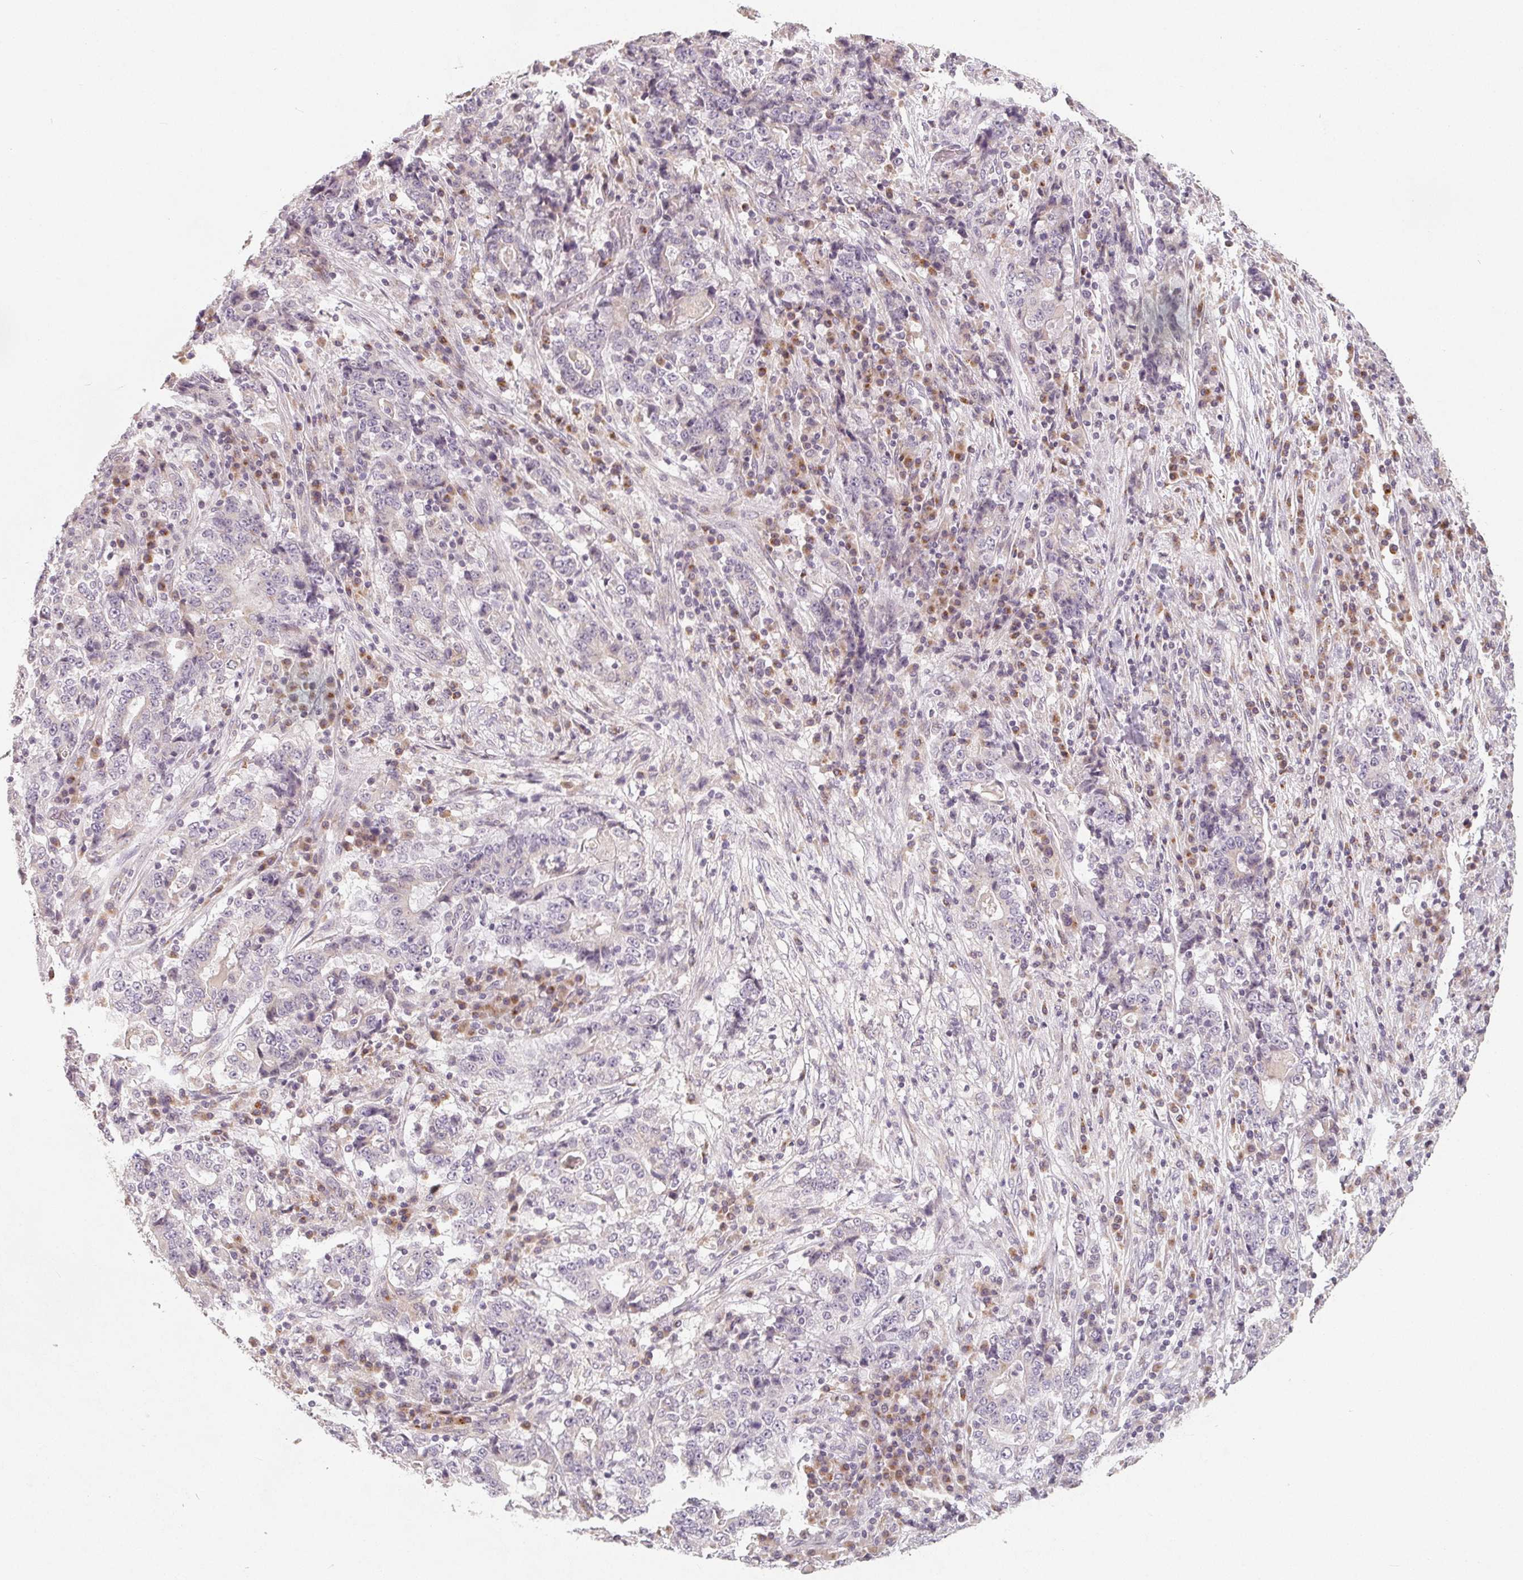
{"staining": {"intensity": "negative", "quantity": "none", "location": "none"}, "tissue": "stomach cancer", "cell_type": "Tumor cells", "image_type": "cancer", "snomed": [{"axis": "morphology", "description": "Normal tissue, NOS"}, {"axis": "morphology", "description": "Adenocarcinoma, NOS"}, {"axis": "topography", "description": "Stomach, upper"}, {"axis": "topography", "description": "Stomach"}], "caption": "Tumor cells show no significant protein expression in adenocarcinoma (stomach).", "gene": "TMSB15B", "patient": {"sex": "male", "age": 59}}